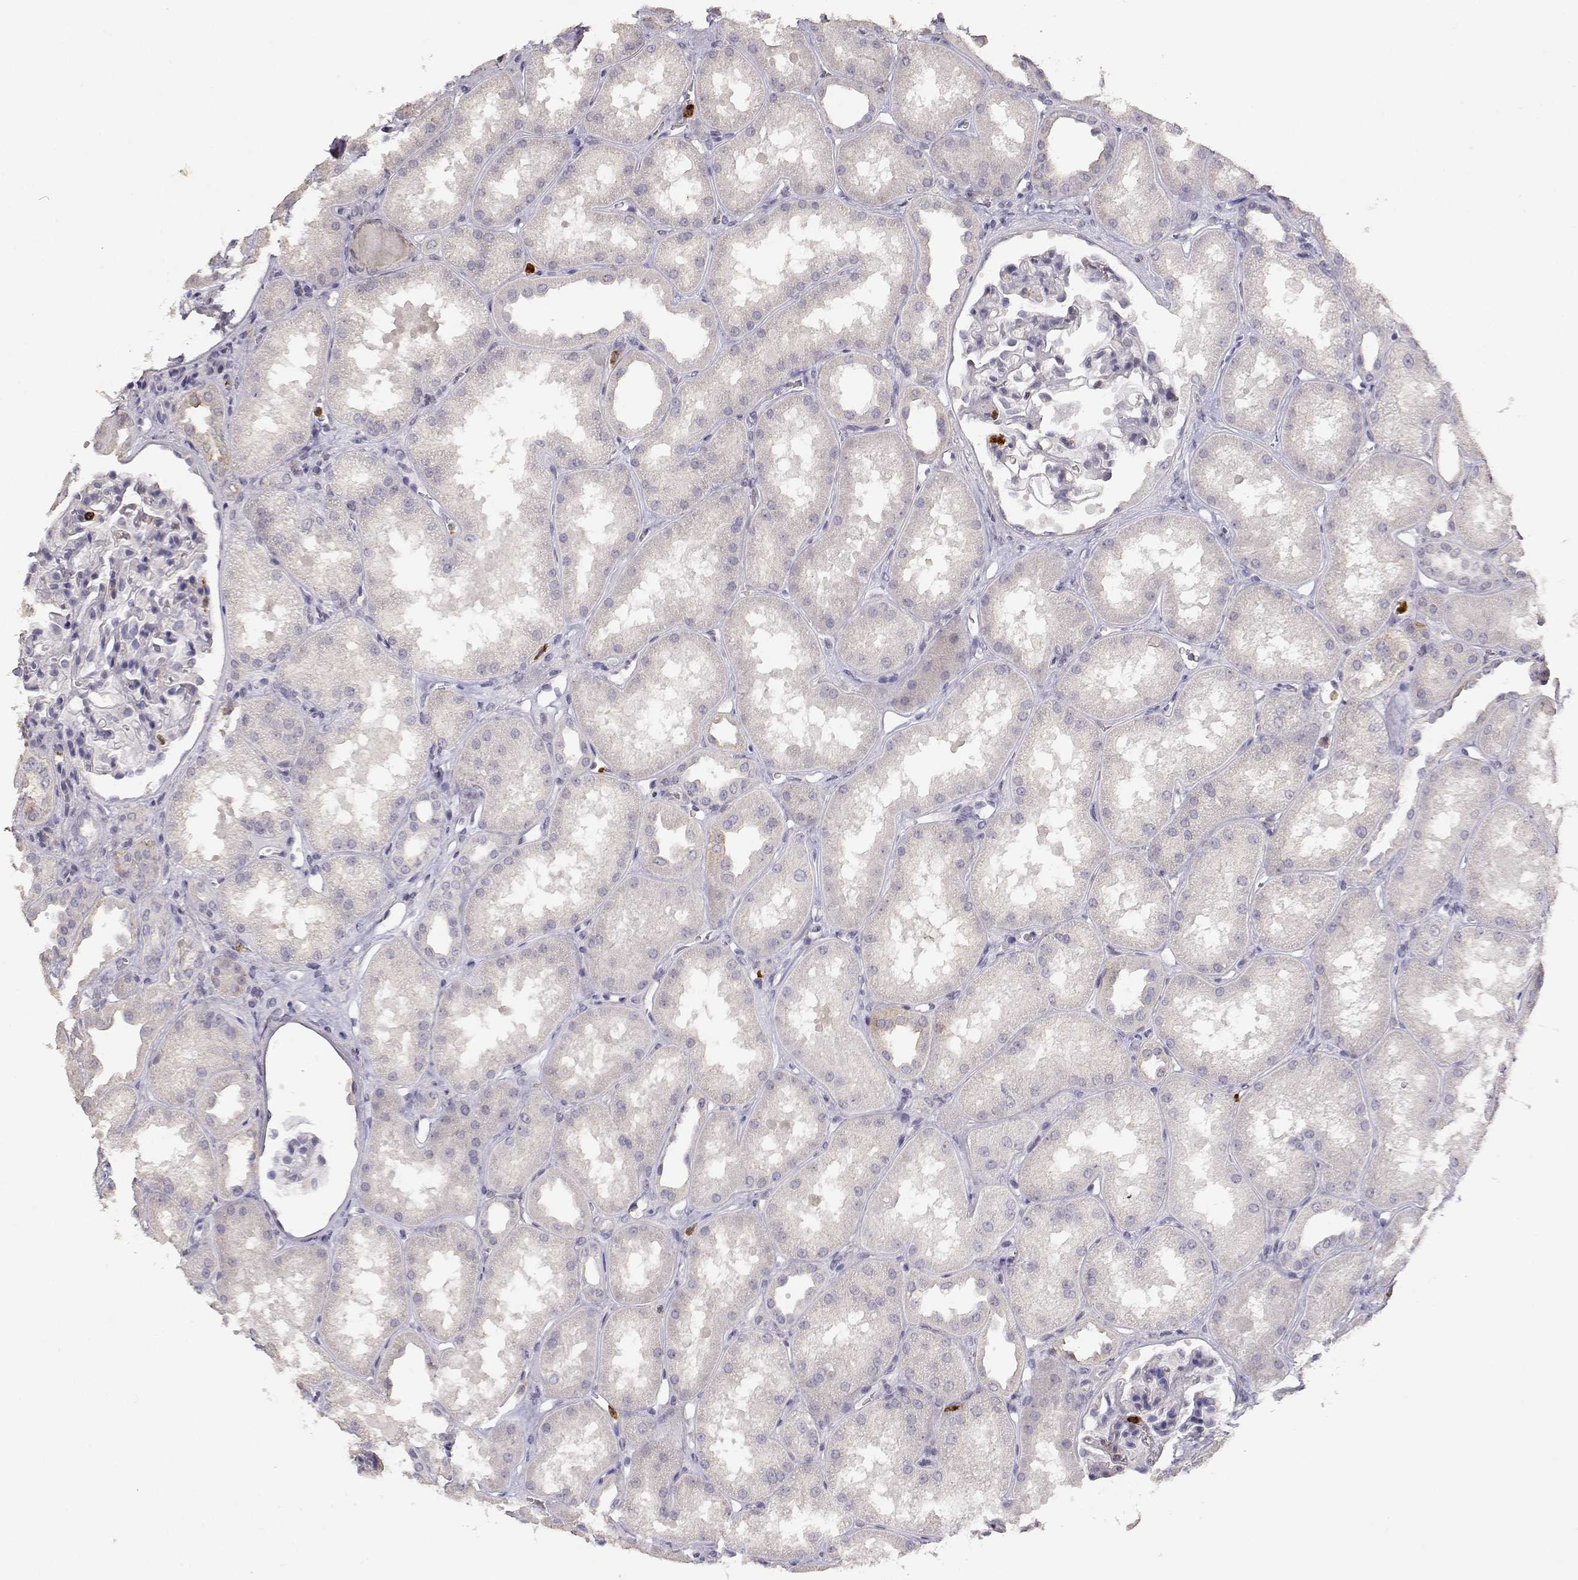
{"staining": {"intensity": "negative", "quantity": "none", "location": "none"}, "tissue": "kidney", "cell_type": "Cells in glomeruli", "image_type": "normal", "snomed": [{"axis": "morphology", "description": "Normal tissue, NOS"}, {"axis": "topography", "description": "Kidney"}], "caption": "Photomicrograph shows no protein staining in cells in glomeruli of normal kidney. (DAB (3,3'-diaminobenzidine) immunohistochemistry (IHC), high magnification).", "gene": "TNFRSF10C", "patient": {"sex": "male", "age": 61}}